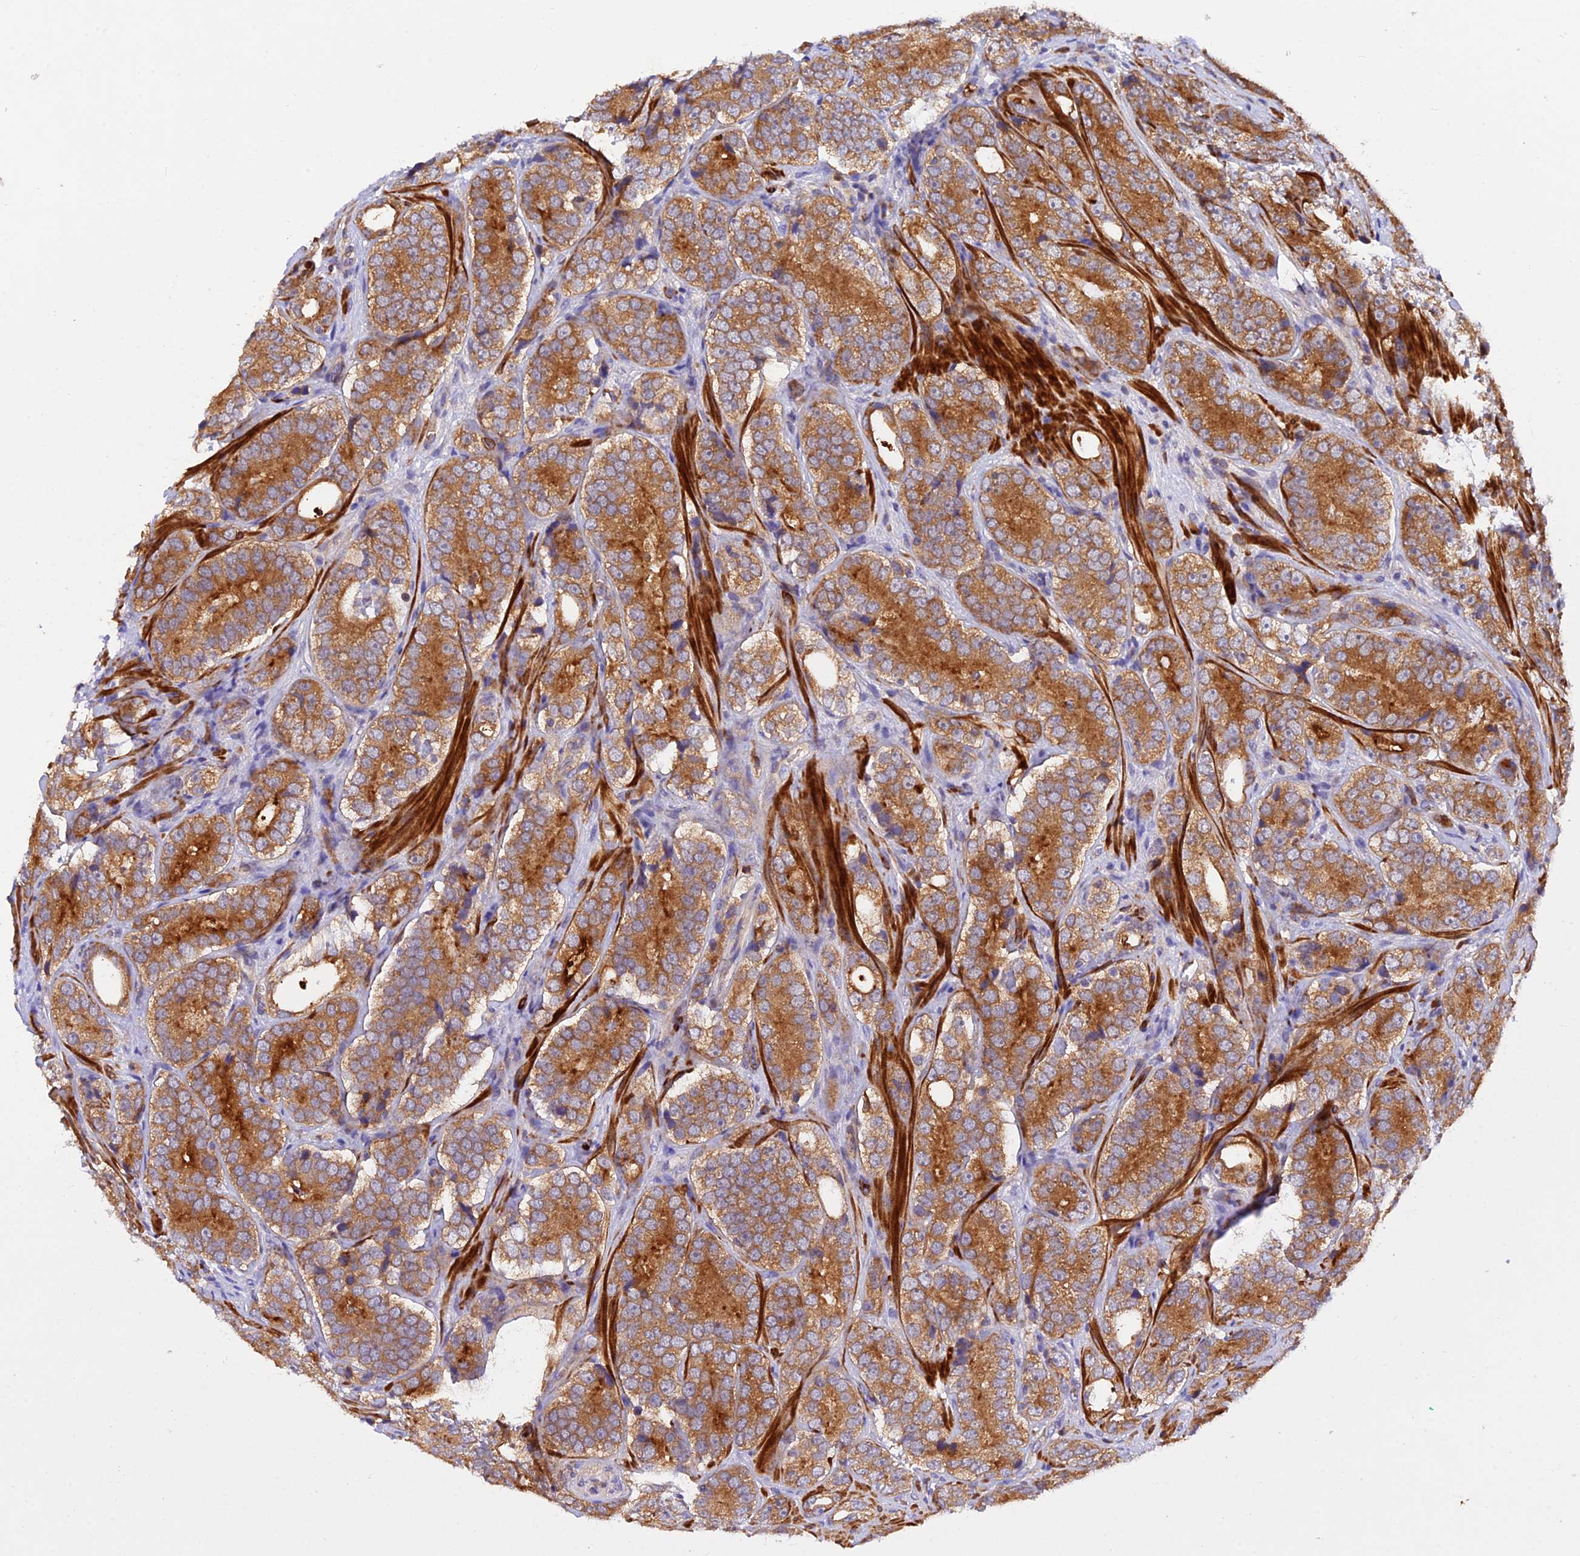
{"staining": {"intensity": "moderate", "quantity": ">75%", "location": "cytoplasmic/membranous"}, "tissue": "prostate cancer", "cell_type": "Tumor cells", "image_type": "cancer", "snomed": [{"axis": "morphology", "description": "Adenocarcinoma, High grade"}, {"axis": "topography", "description": "Prostate"}], "caption": "Prostate cancer stained for a protein demonstrates moderate cytoplasmic/membranous positivity in tumor cells. Immunohistochemistry stains the protein of interest in brown and the nuclei are stained blue.", "gene": "WDFY4", "patient": {"sex": "male", "age": 56}}